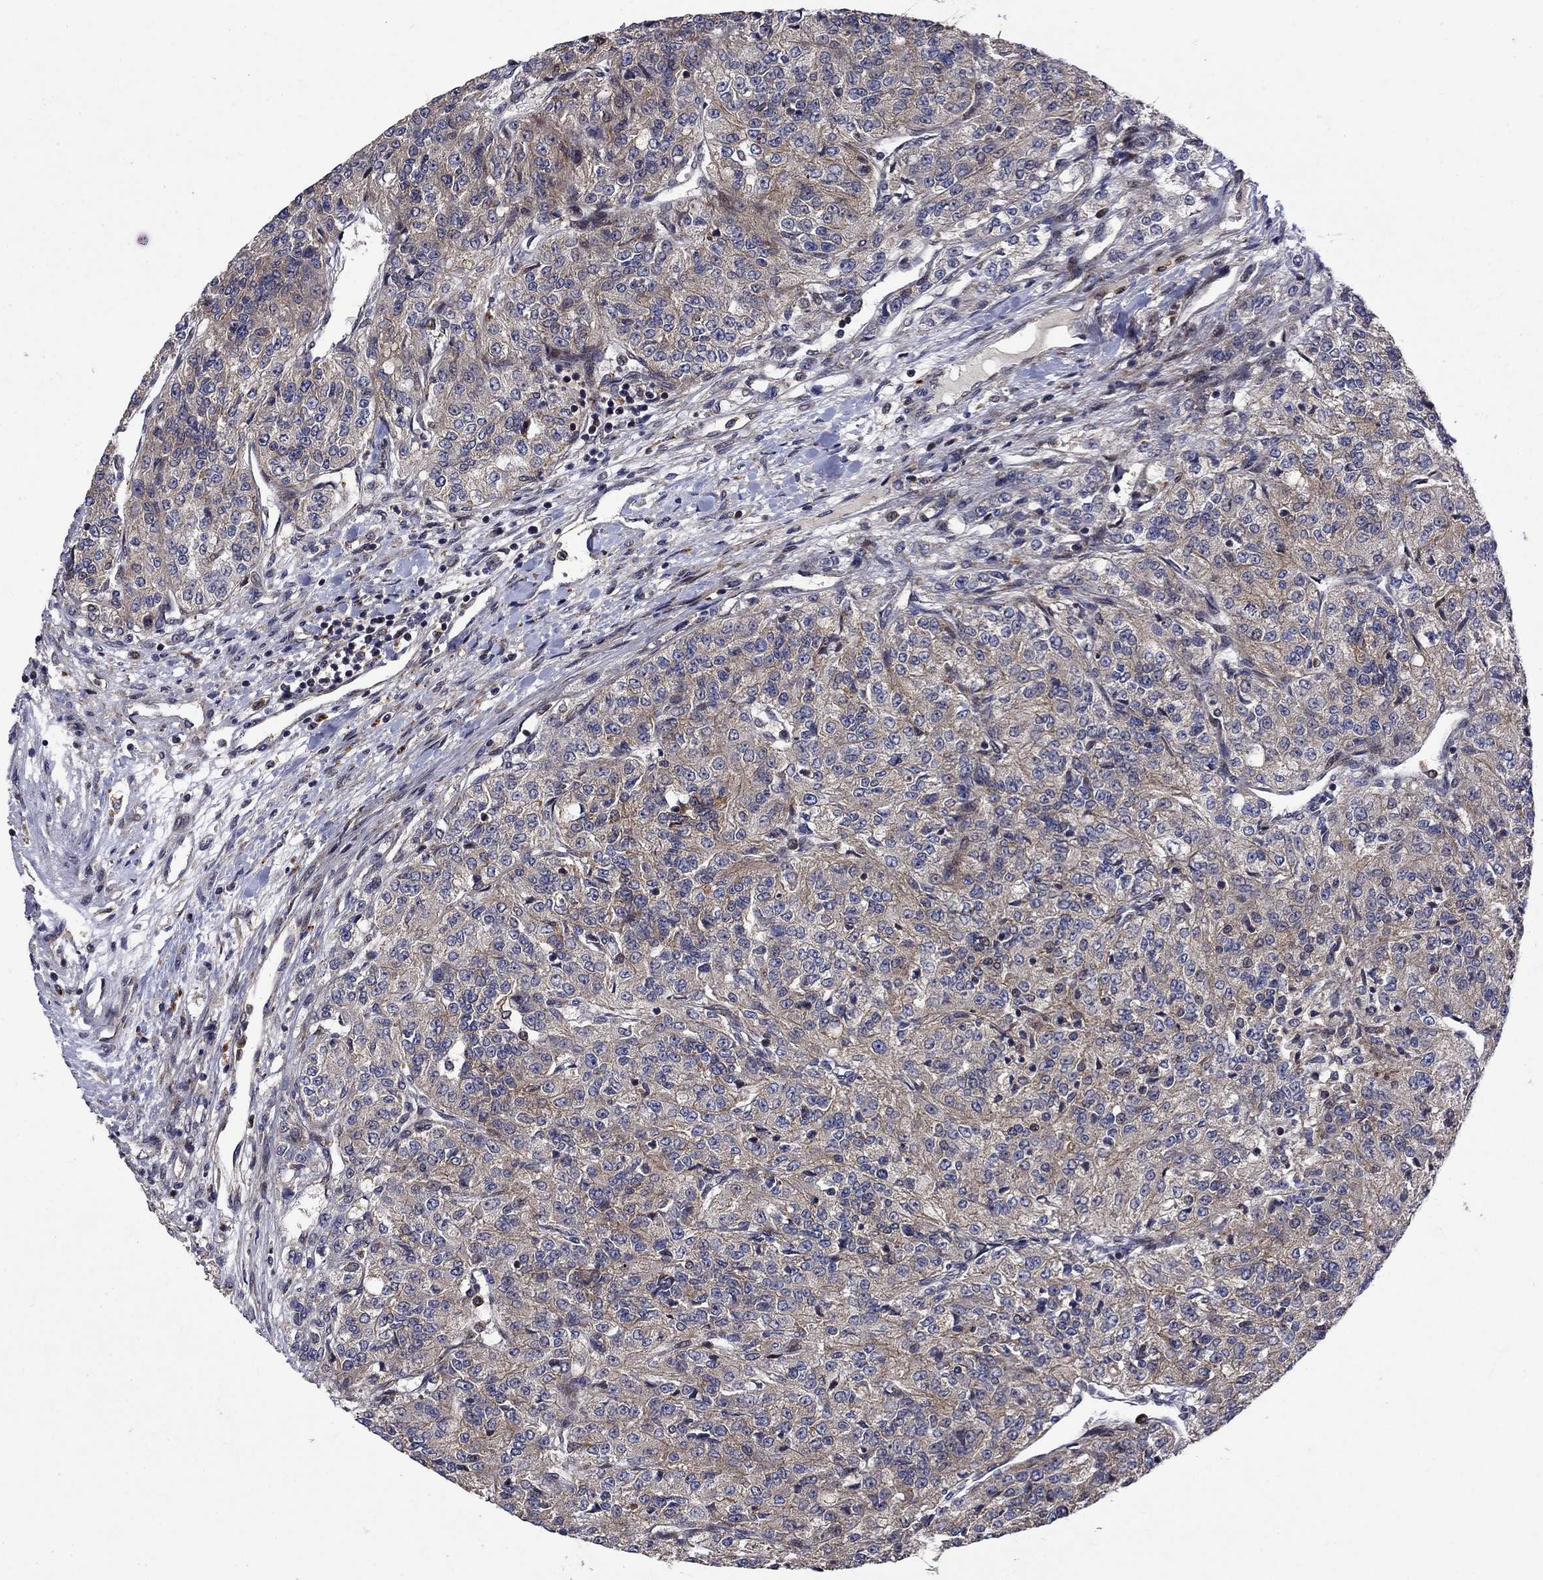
{"staining": {"intensity": "weak", "quantity": "25%-75%", "location": "cytoplasmic/membranous"}, "tissue": "renal cancer", "cell_type": "Tumor cells", "image_type": "cancer", "snomed": [{"axis": "morphology", "description": "Adenocarcinoma, NOS"}, {"axis": "topography", "description": "Kidney"}], "caption": "Human renal adenocarcinoma stained with a protein marker demonstrates weak staining in tumor cells.", "gene": "AGTPBP1", "patient": {"sex": "female", "age": 63}}